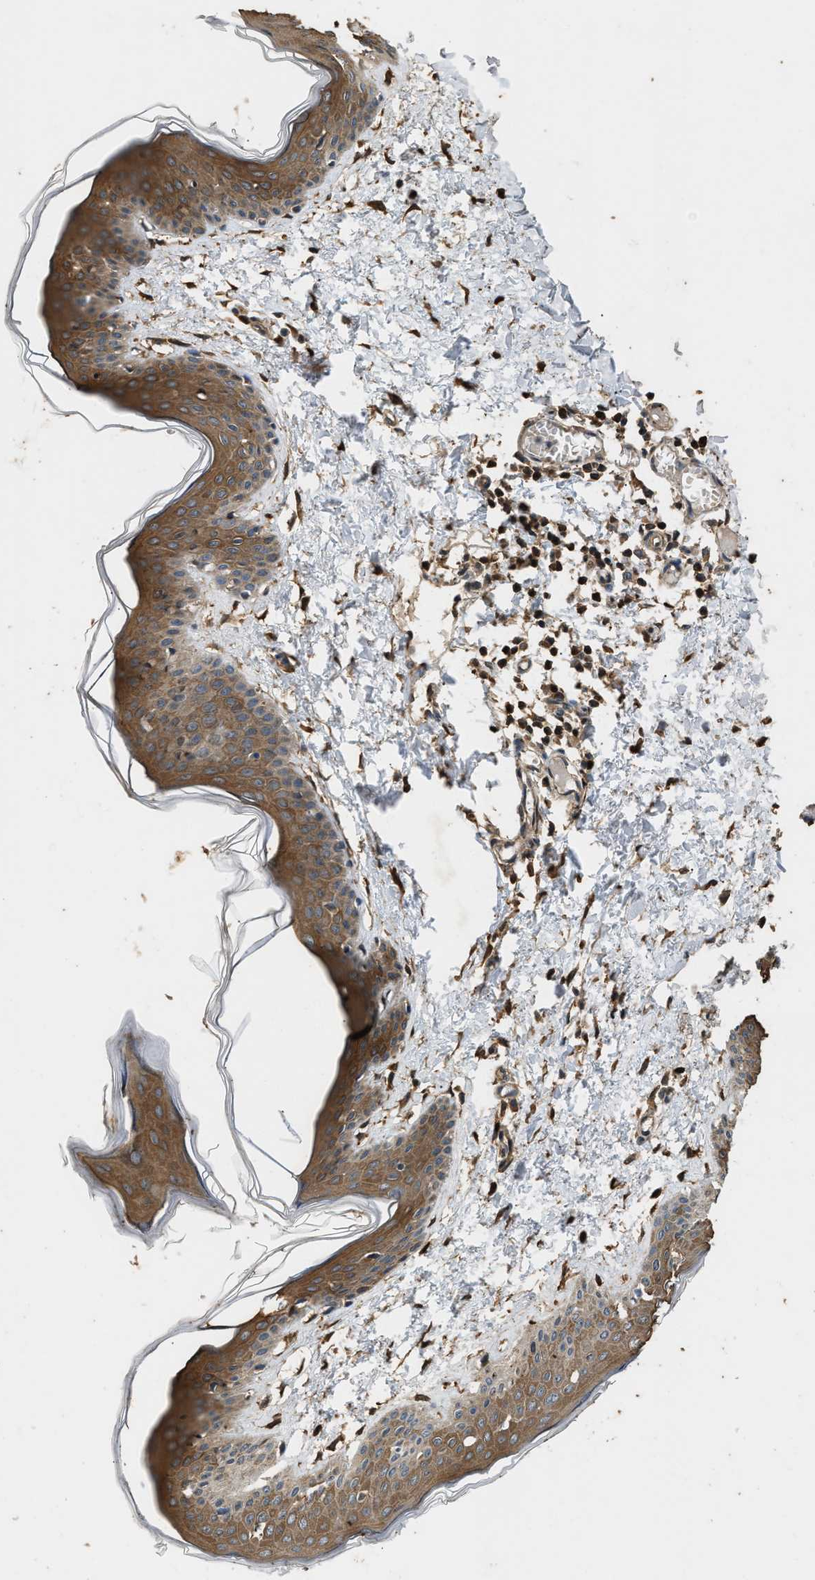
{"staining": {"intensity": "moderate", "quantity": ">75%", "location": "cytoplasmic/membranous"}, "tissue": "skin", "cell_type": "Fibroblasts", "image_type": "normal", "snomed": [{"axis": "morphology", "description": "Normal tissue, NOS"}, {"axis": "topography", "description": "Skin"}], "caption": "A brown stain labels moderate cytoplasmic/membranous positivity of a protein in fibroblasts of unremarkable human skin. Nuclei are stained in blue.", "gene": "CHUK", "patient": {"sex": "female", "age": 17}}